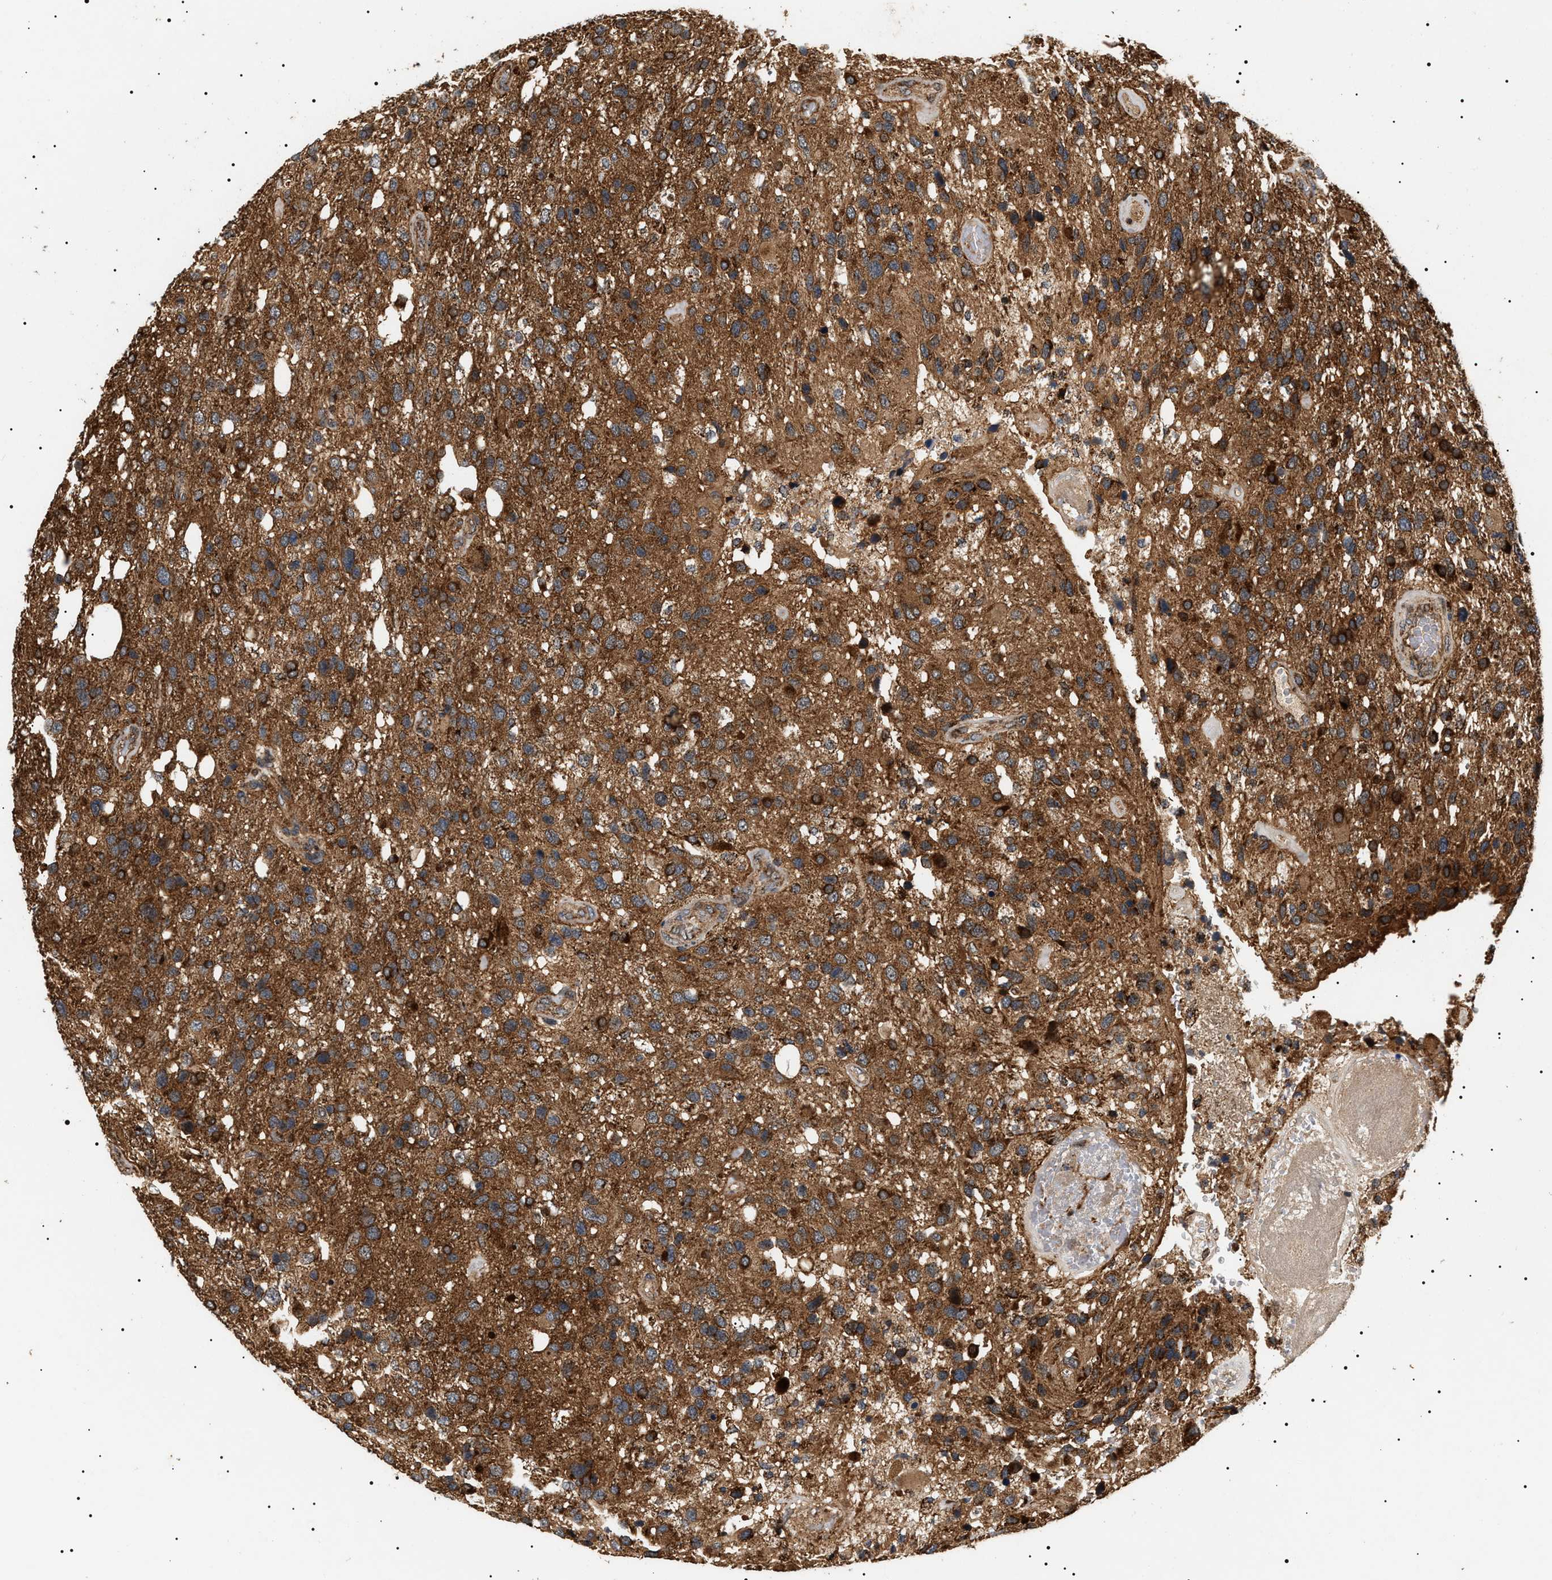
{"staining": {"intensity": "strong", "quantity": ">75%", "location": "cytoplasmic/membranous"}, "tissue": "glioma", "cell_type": "Tumor cells", "image_type": "cancer", "snomed": [{"axis": "morphology", "description": "Glioma, malignant, High grade"}, {"axis": "topography", "description": "Brain"}], "caption": "Glioma stained with a protein marker reveals strong staining in tumor cells.", "gene": "ZBTB26", "patient": {"sex": "female", "age": 58}}